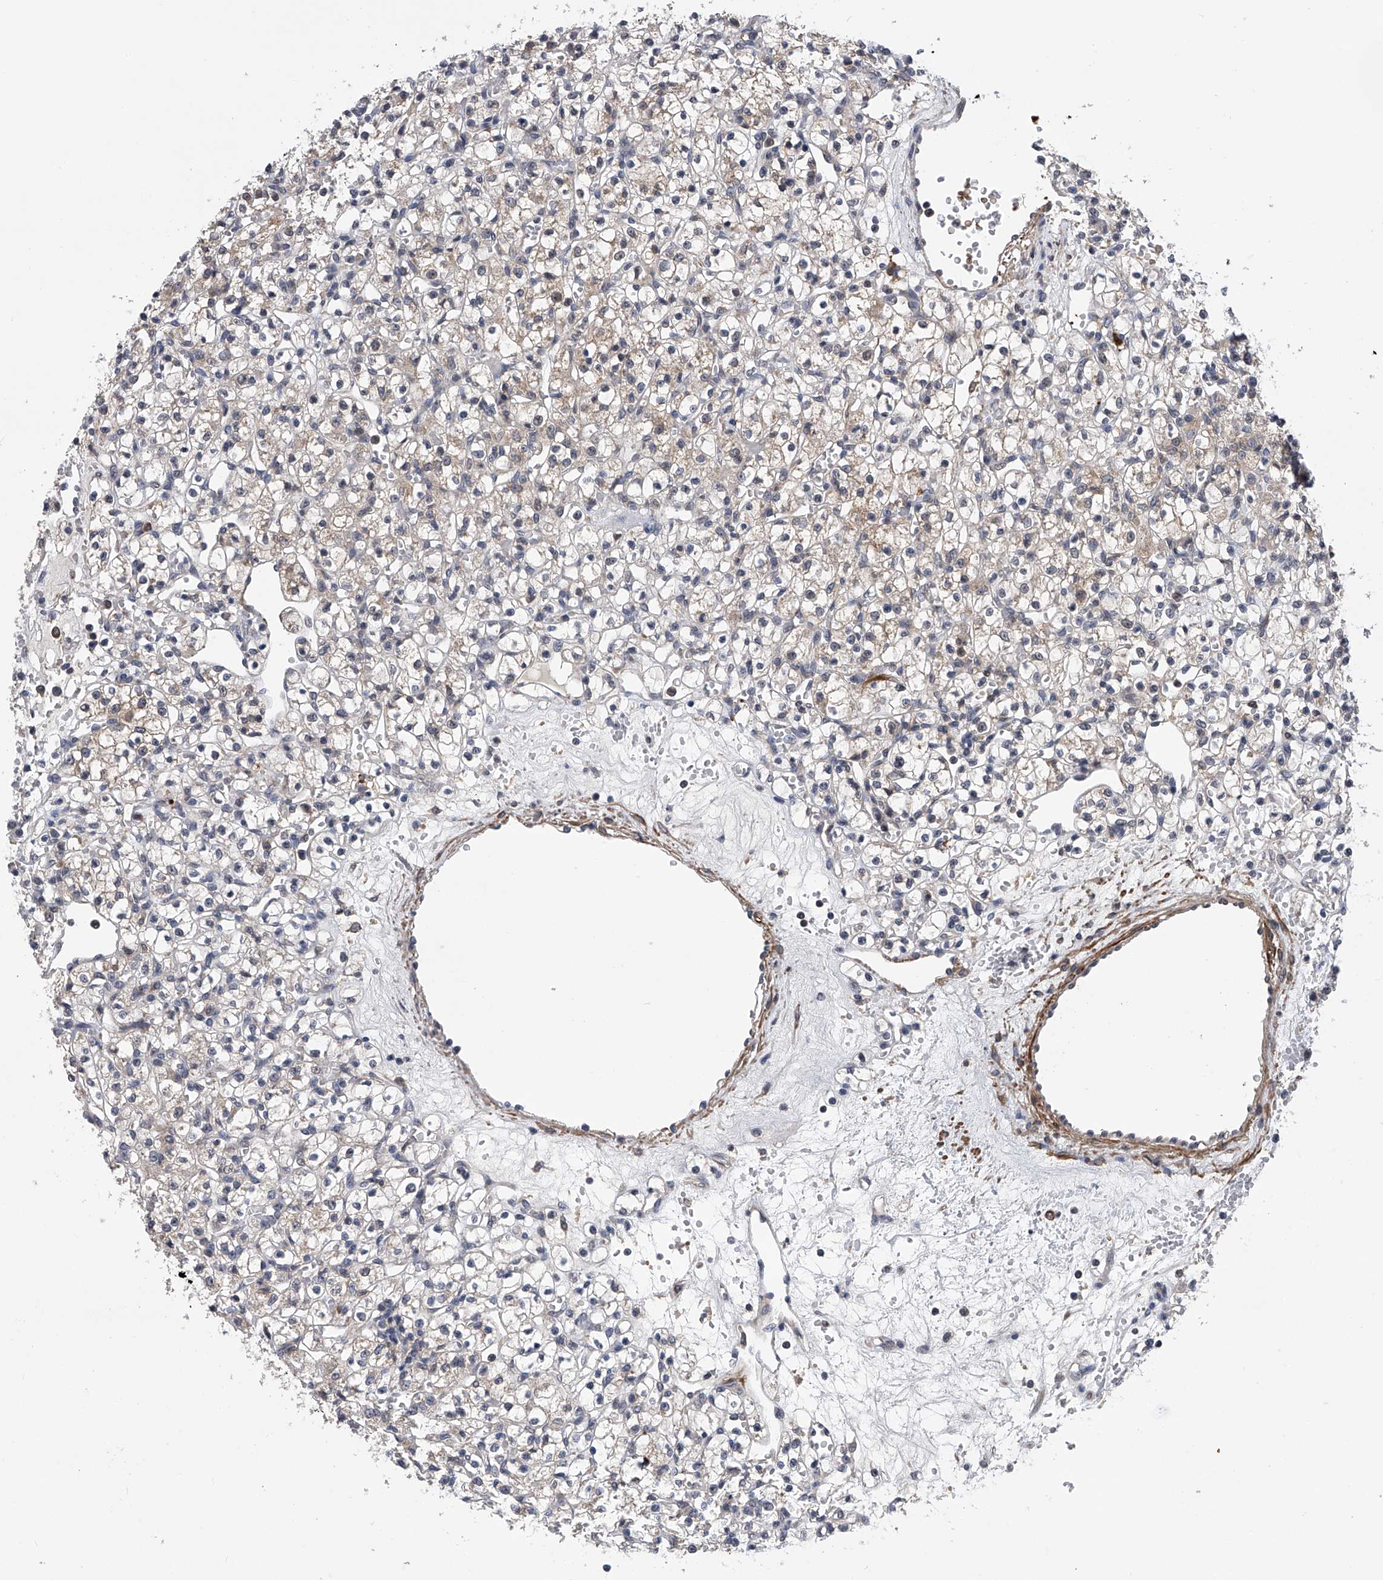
{"staining": {"intensity": "negative", "quantity": "none", "location": "none"}, "tissue": "renal cancer", "cell_type": "Tumor cells", "image_type": "cancer", "snomed": [{"axis": "morphology", "description": "Adenocarcinoma, NOS"}, {"axis": "topography", "description": "Kidney"}], "caption": "An immunohistochemistry image of adenocarcinoma (renal) is shown. There is no staining in tumor cells of adenocarcinoma (renal).", "gene": "SPOCK1", "patient": {"sex": "female", "age": 59}}